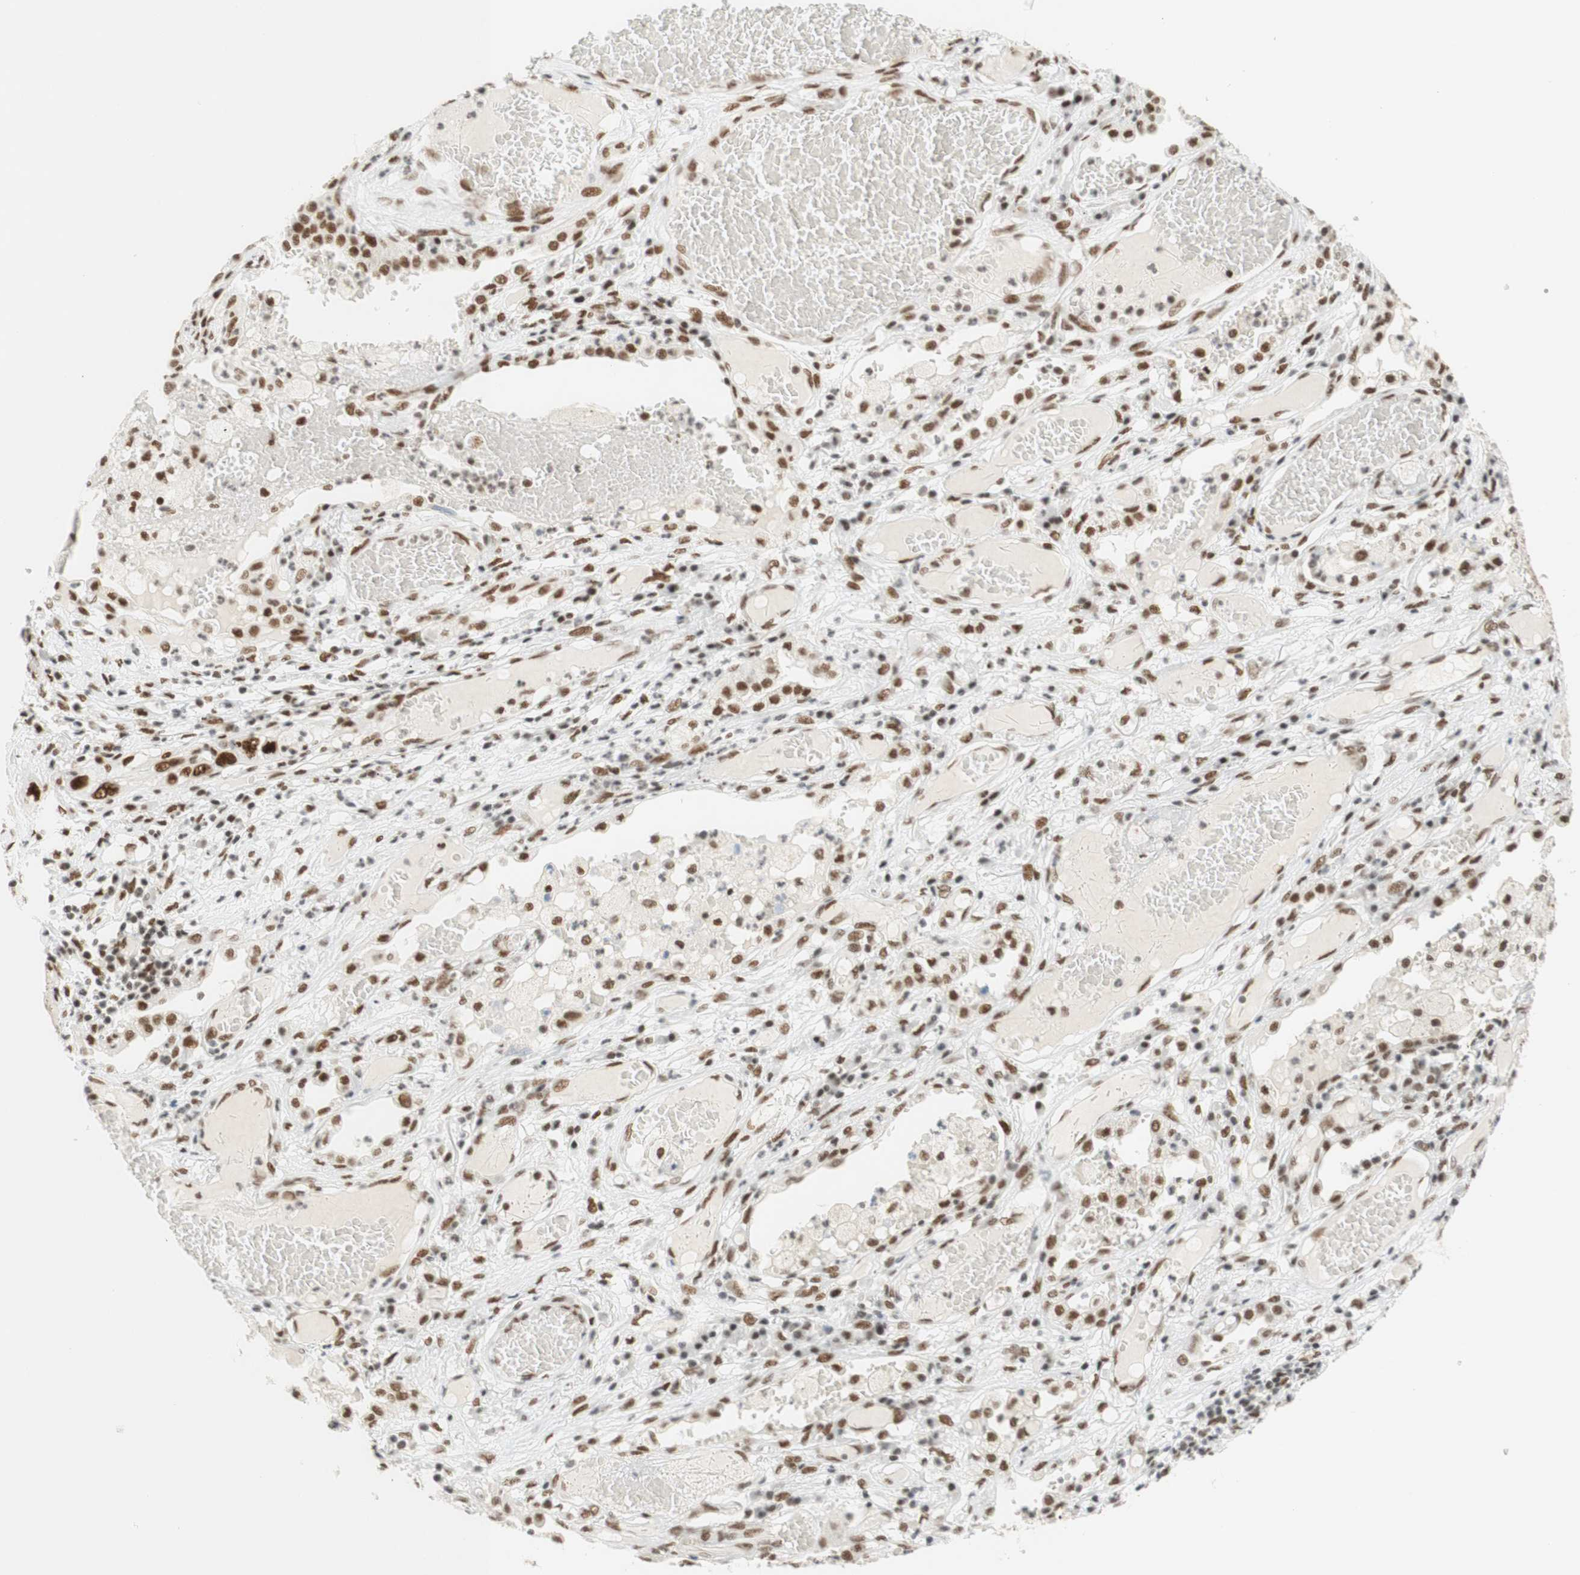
{"staining": {"intensity": "moderate", "quantity": "25%-75%", "location": "nuclear"}, "tissue": "lung cancer", "cell_type": "Tumor cells", "image_type": "cancer", "snomed": [{"axis": "morphology", "description": "Squamous cell carcinoma, NOS"}, {"axis": "topography", "description": "Lung"}], "caption": "Immunohistochemistry (IHC) of lung cancer (squamous cell carcinoma) reveals medium levels of moderate nuclear positivity in approximately 25%-75% of tumor cells.", "gene": "RNF20", "patient": {"sex": "male", "age": 71}}